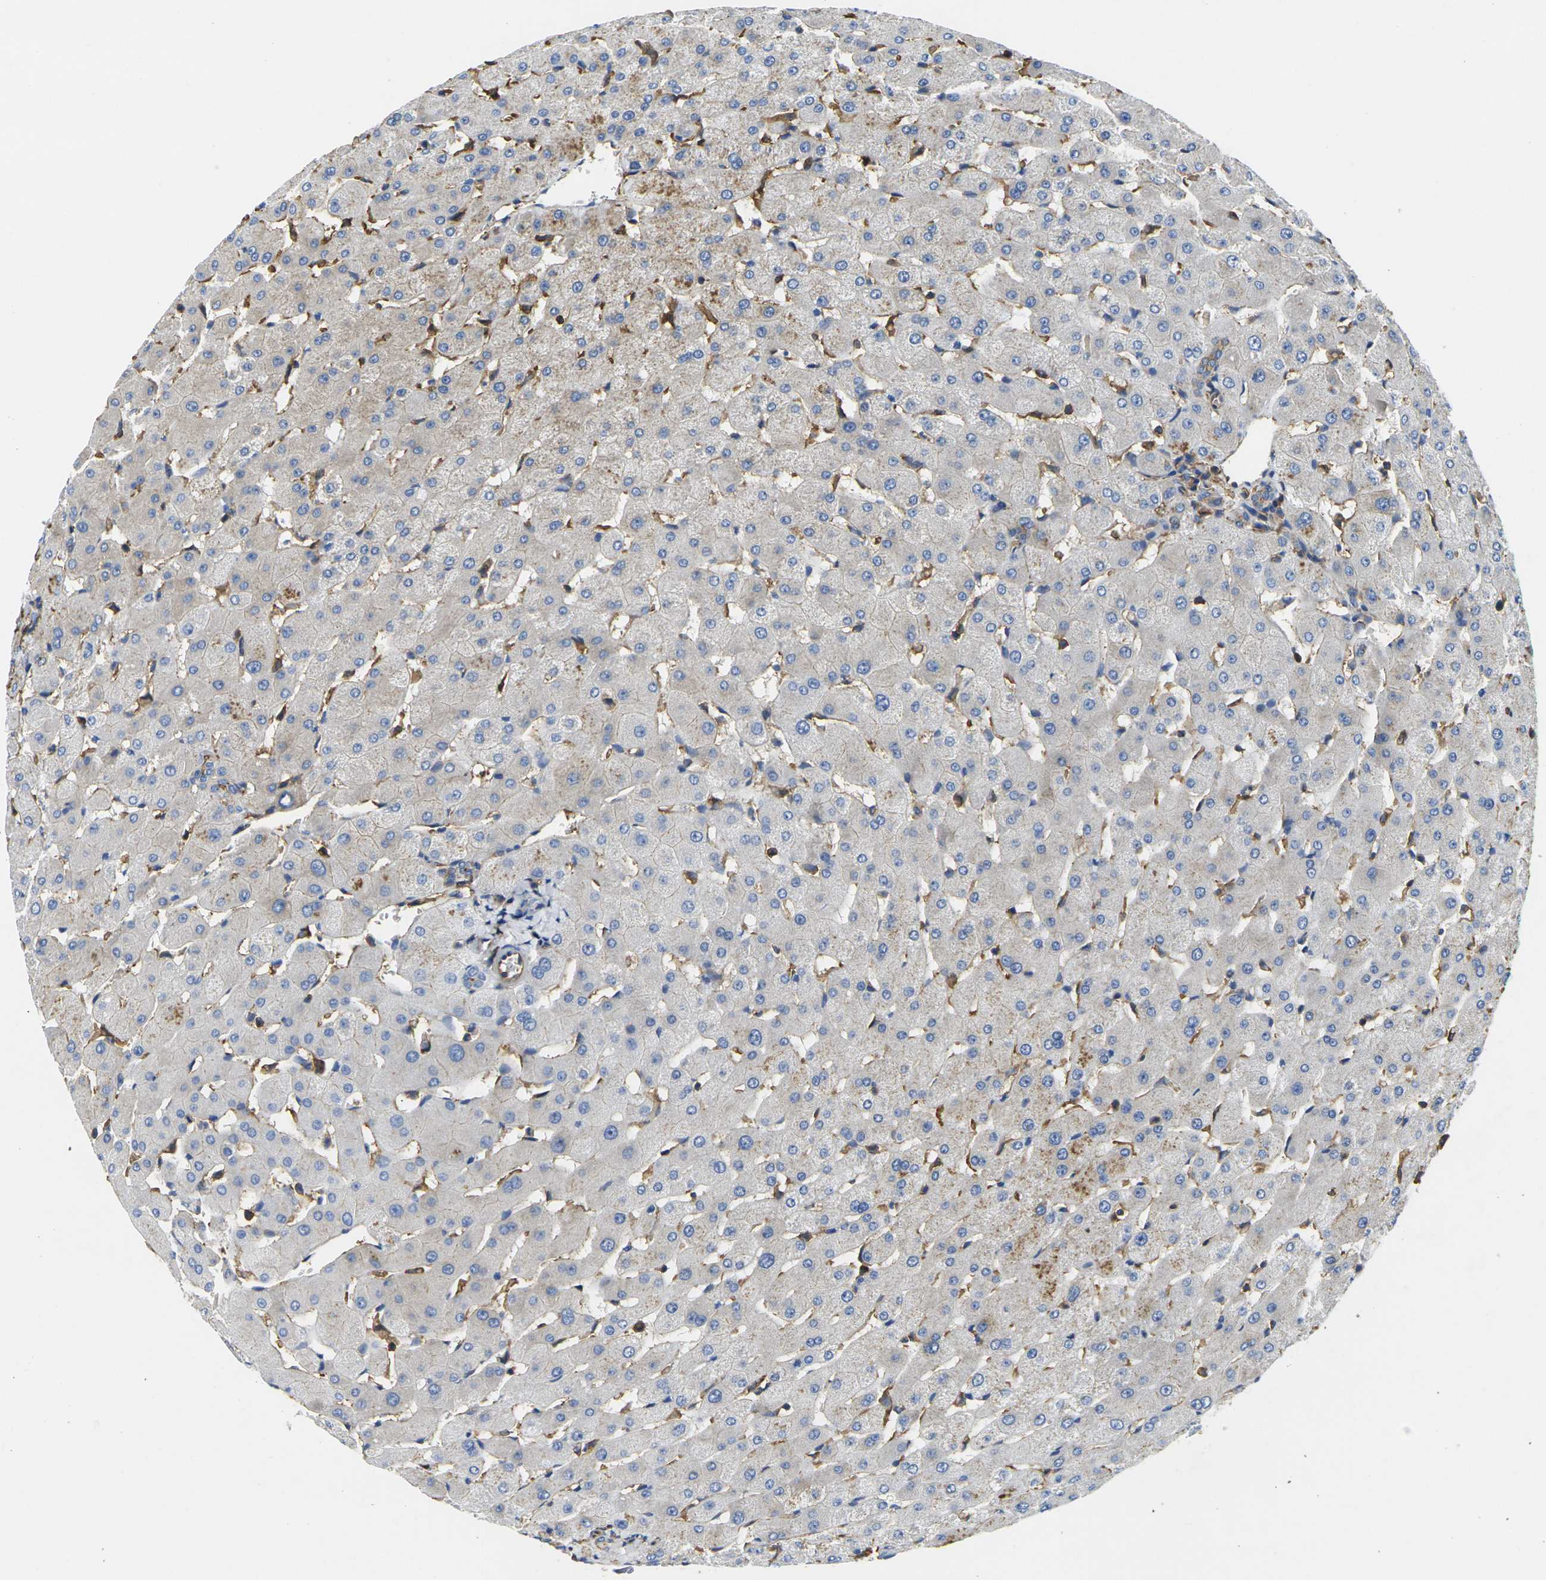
{"staining": {"intensity": "weak", "quantity": "25%-75%", "location": "cytoplasmic/membranous"}, "tissue": "liver", "cell_type": "Cholangiocytes", "image_type": "normal", "snomed": [{"axis": "morphology", "description": "Normal tissue, NOS"}, {"axis": "topography", "description": "Liver"}], "caption": "Immunohistochemistry image of unremarkable human liver stained for a protein (brown), which reveals low levels of weak cytoplasmic/membranous positivity in approximately 25%-75% of cholangiocytes.", "gene": "FAM110D", "patient": {"sex": "female", "age": 63}}